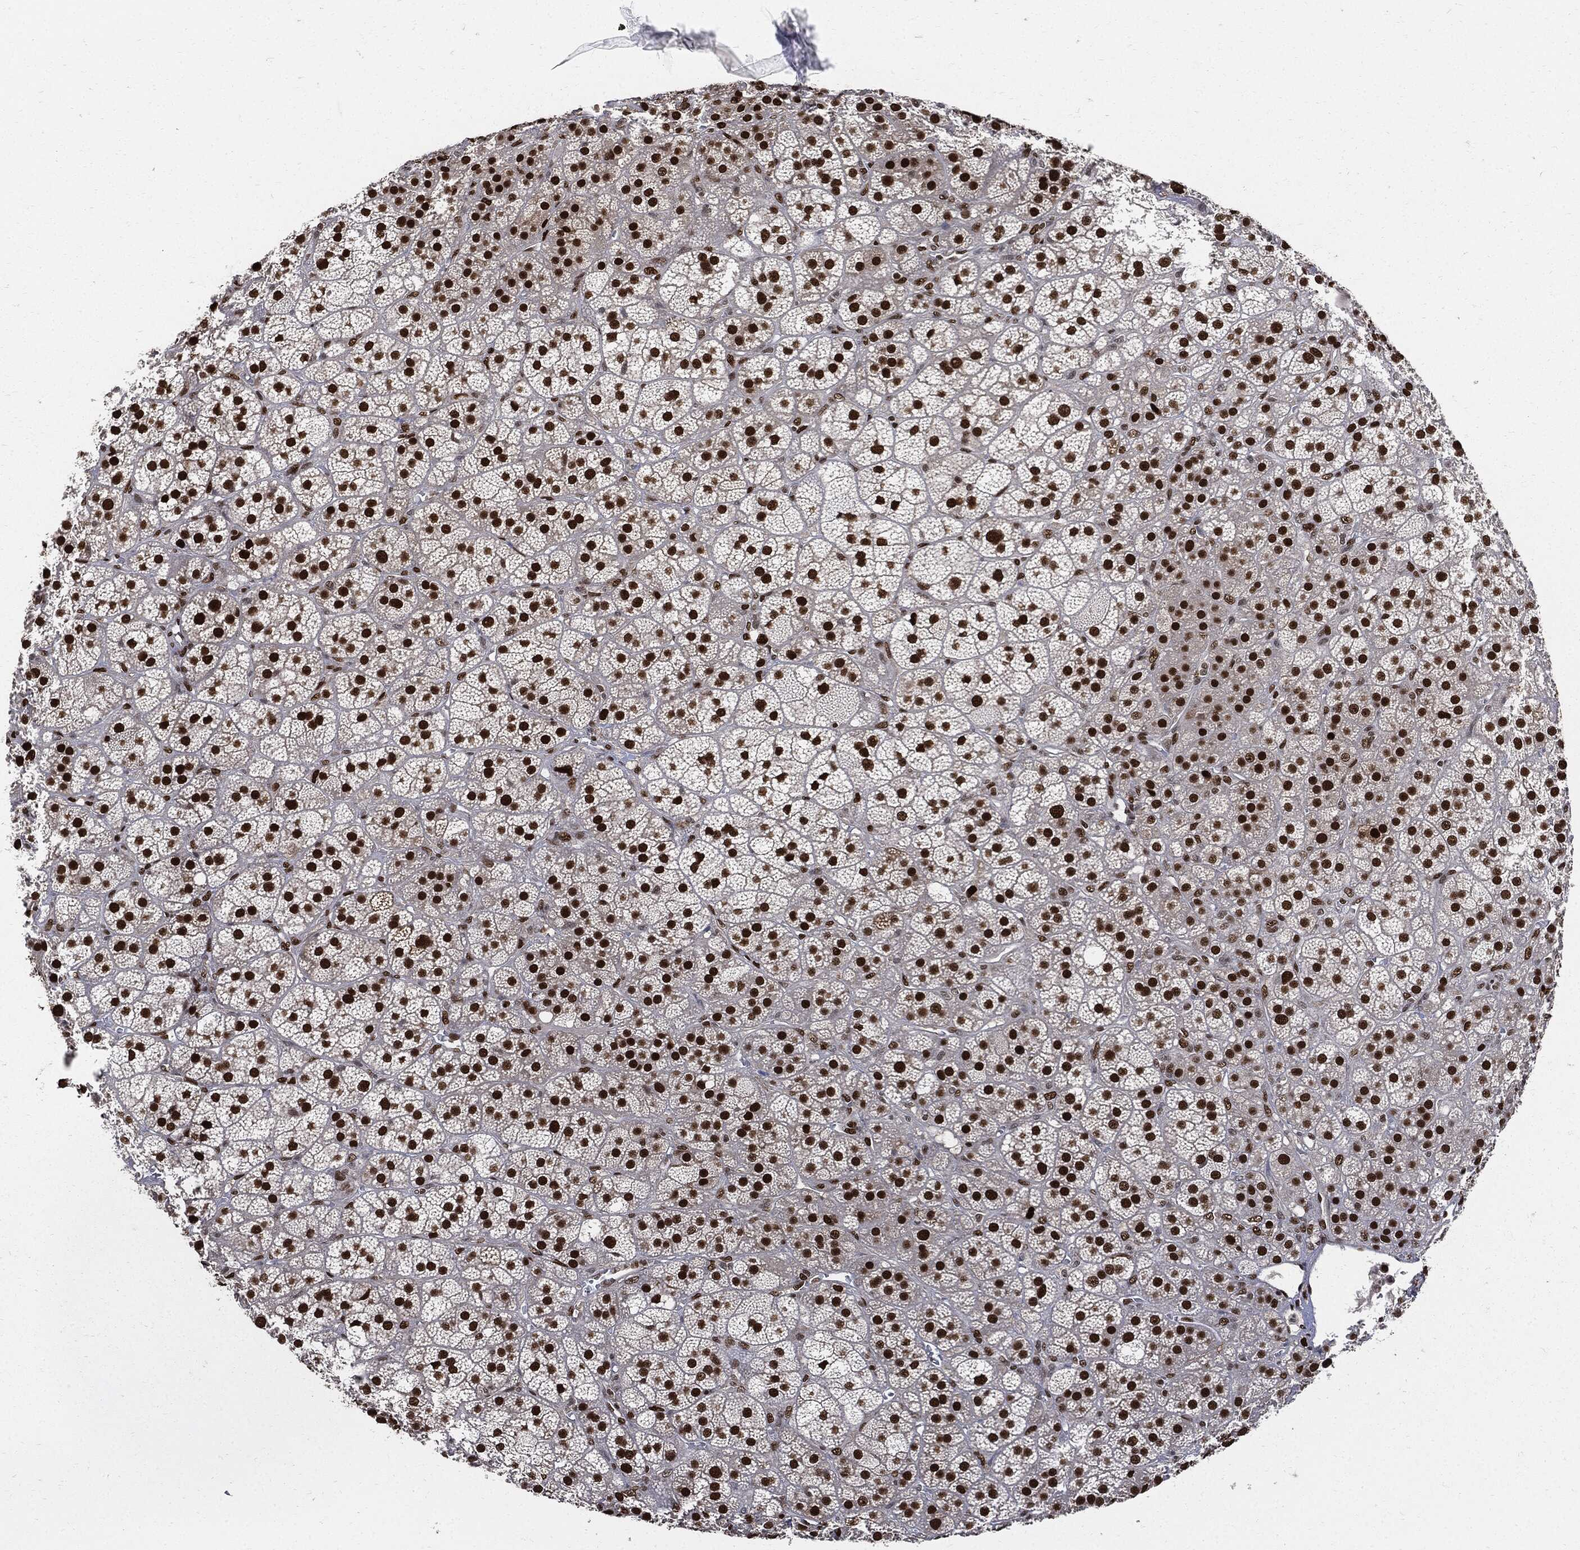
{"staining": {"intensity": "strong", "quantity": ">75%", "location": "nuclear"}, "tissue": "adrenal gland", "cell_type": "Glandular cells", "image_type": "normal", "snomed": [{"axis": "morphology", "description": "Normal tissue, NOS"}, {"axis": "topography", "description": "Adrenal gland"}], "caption": "Normal adrenal gland displays strong nuclear positivity in about >75% of glandular cells, visualized by immunohistochemistry.", "gene": "PCNA", "patient": {"sex": "female", "age": 60}}